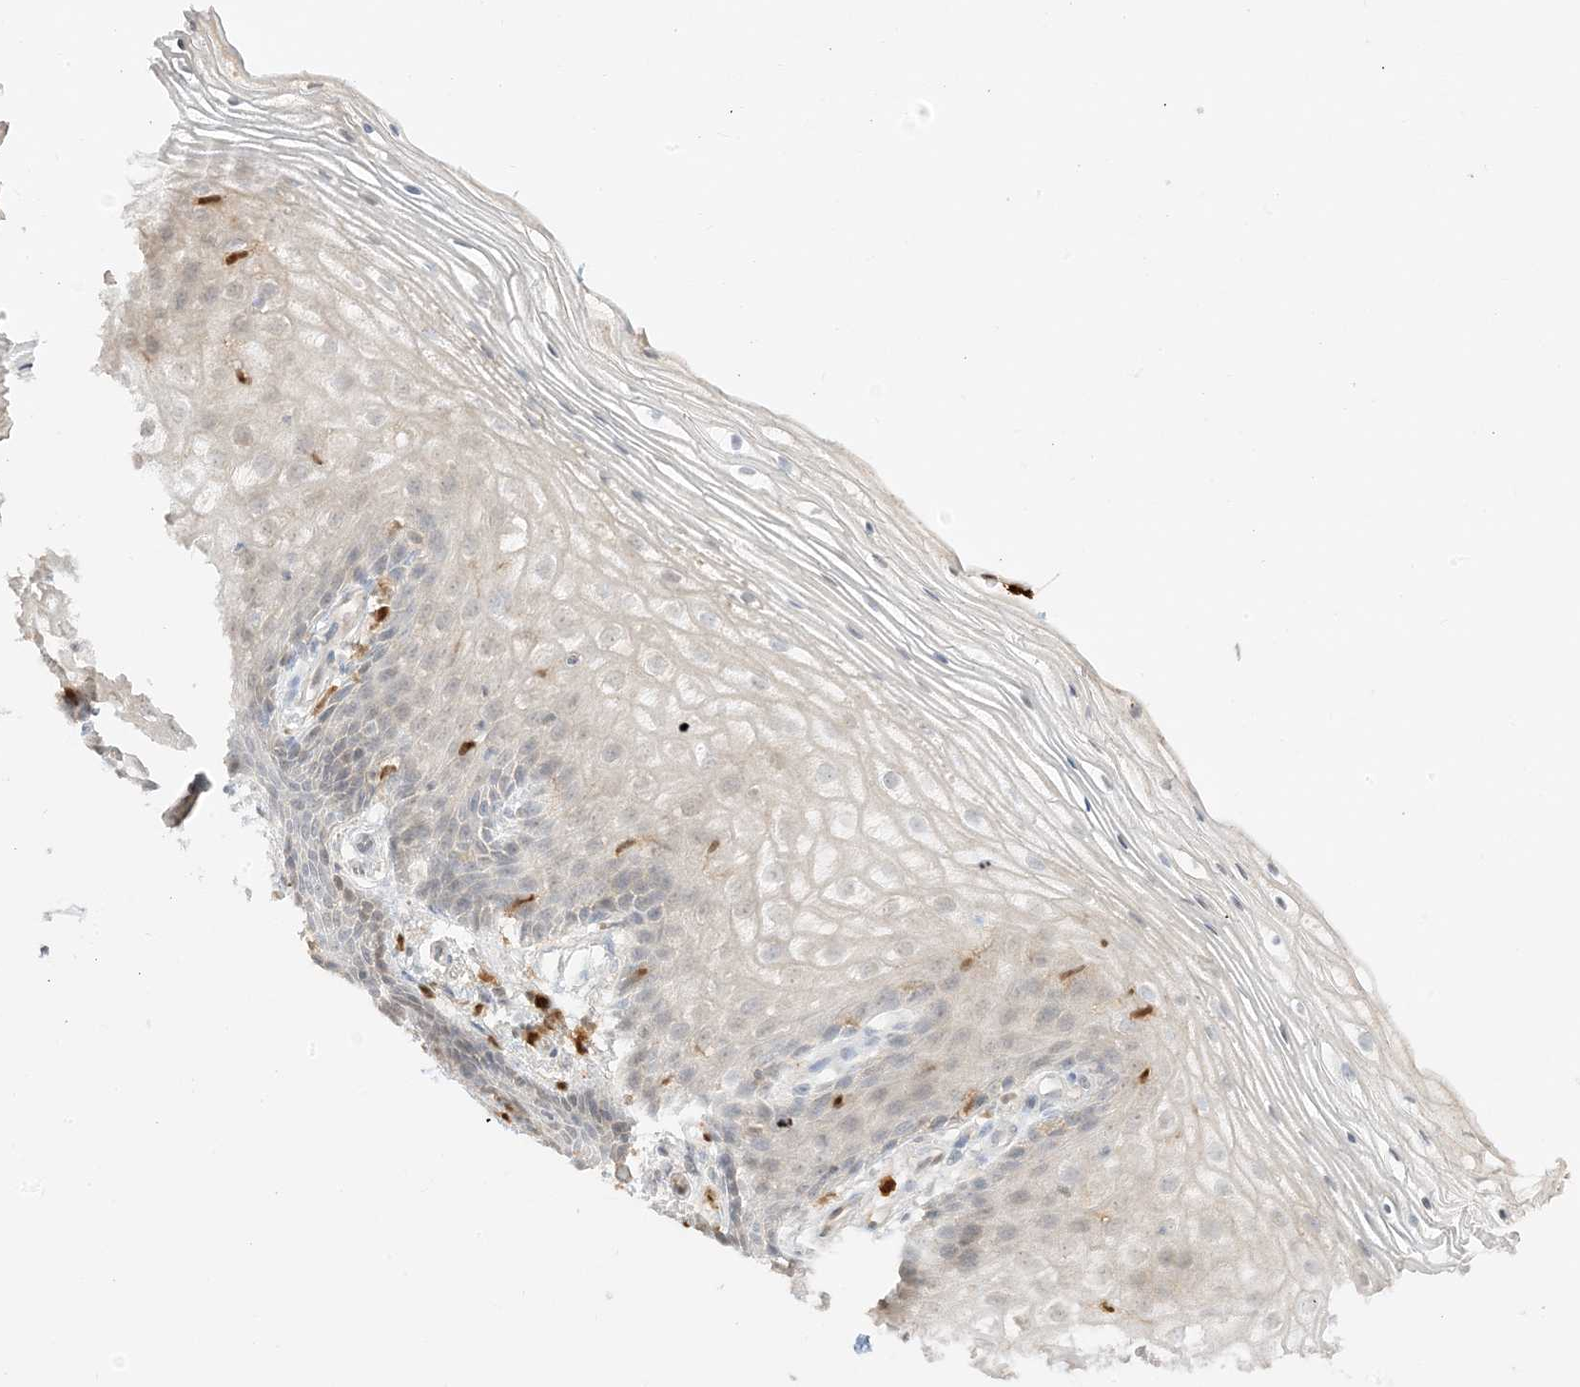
{"staining": {"intensity": "weak", "quantity": "<25%", "location": "nuclear"}, "tissue": "vagina", "cell_type": "Squamous epithelial cells", "image_type": "normal", "snomed": [{"axis": "morphology", "description": "Normal tissue, NOS"}, {"axis": "topography", "description": "Vagina"}], "caption": "DAB immunohistochemical staining of unremarkable human vagina shows no significant positivity in squamous epithelial cells. (DAB immunohistochemistry (IHC), high magnification).", "gene": "GCA", "patient": {"sex": "female", "age": 60}}